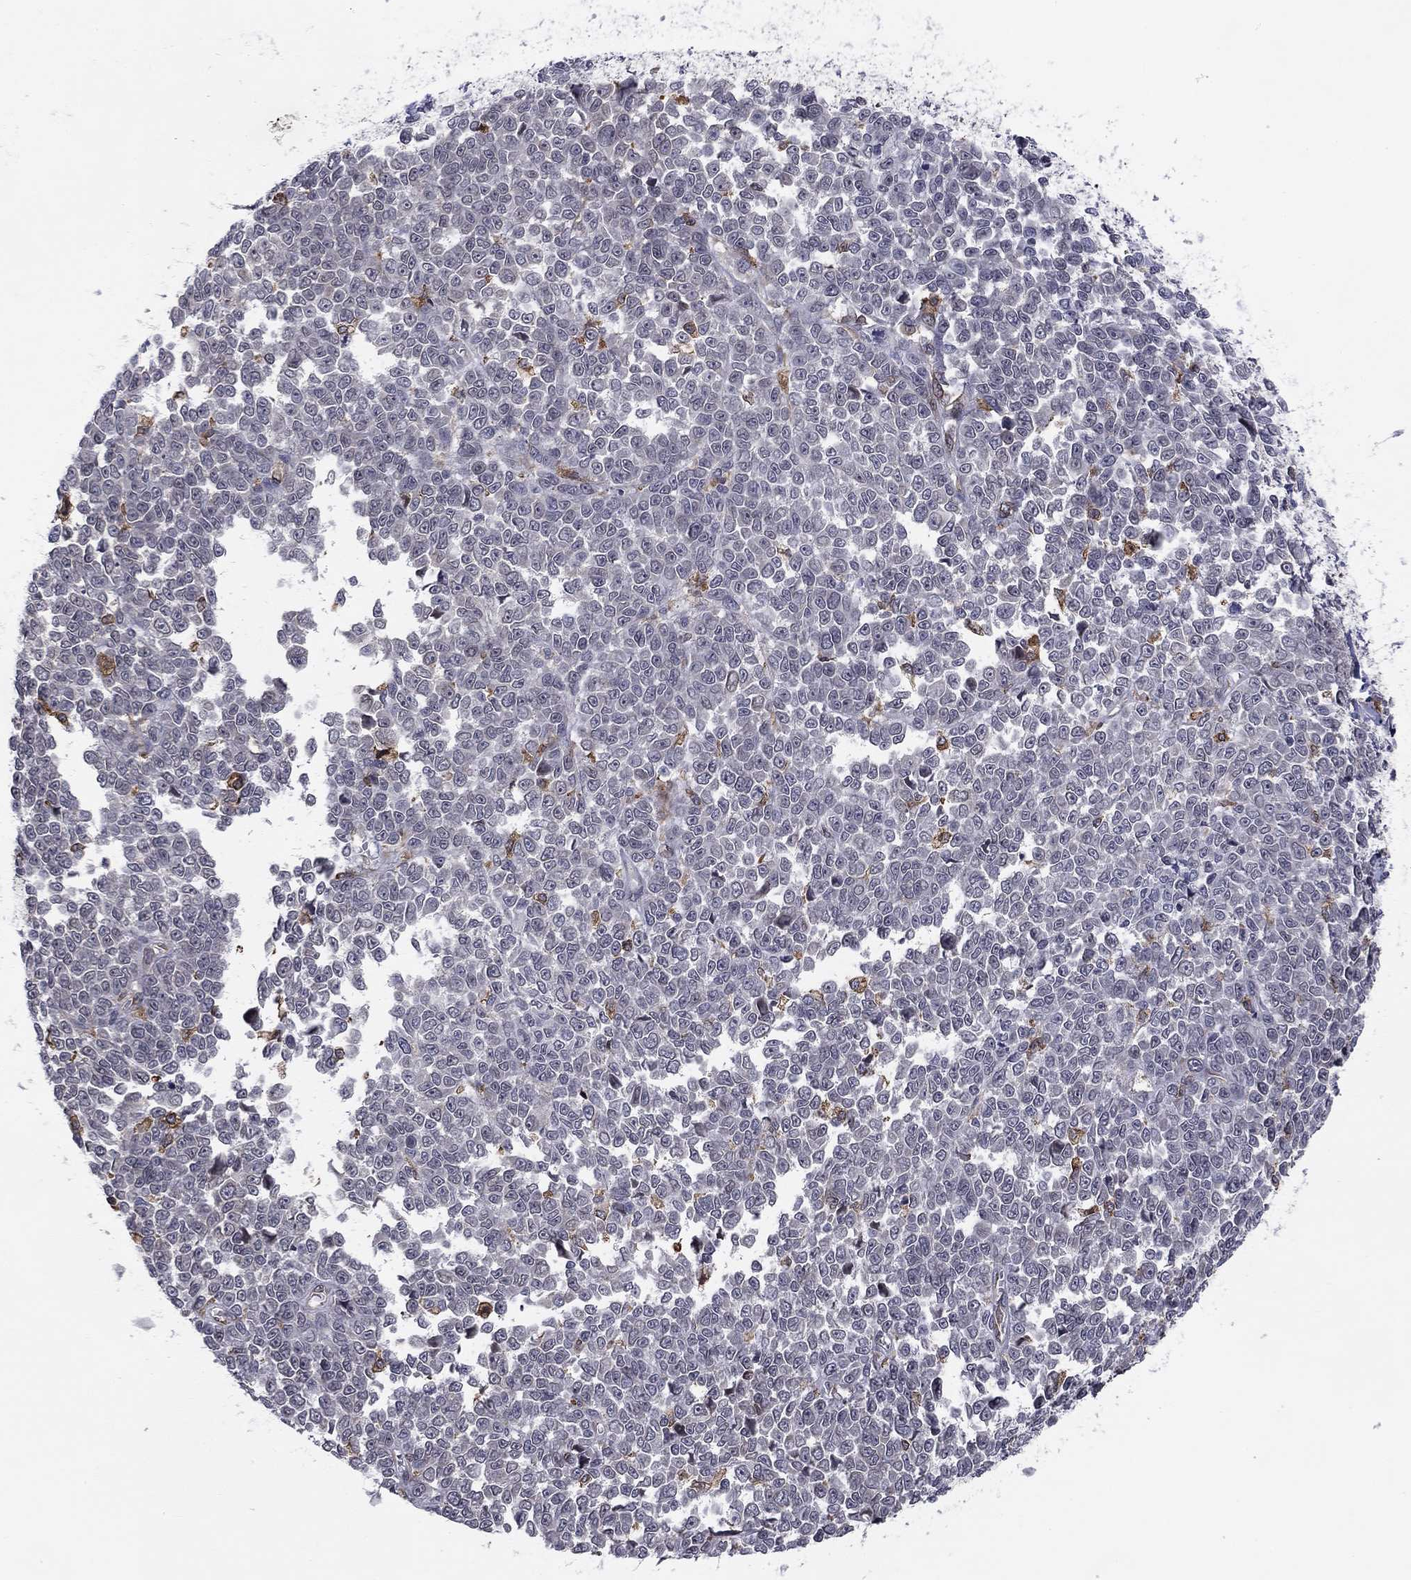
{"staining": {"intensity": "negative", "quantity": "none", "location": "none"}, "tissue": "melanoma", "cell_type": "Tumor cells", "image_type": "cancer", "snomed": [{"axis": "morphology", "description": "Malignant melanoma, NOS"}, {"axis": "topography", "description": "Skin"}], "caption": "Tumor cells show no significant positivity in melanoma. The staining was performed using DAB to visualize the protein expression in brown, while the nuclei were stained in blue with hematoxylin (Magnification: 20x).", "gene": "PLCB2", "patient": {"sex": "female", "age": 95}}